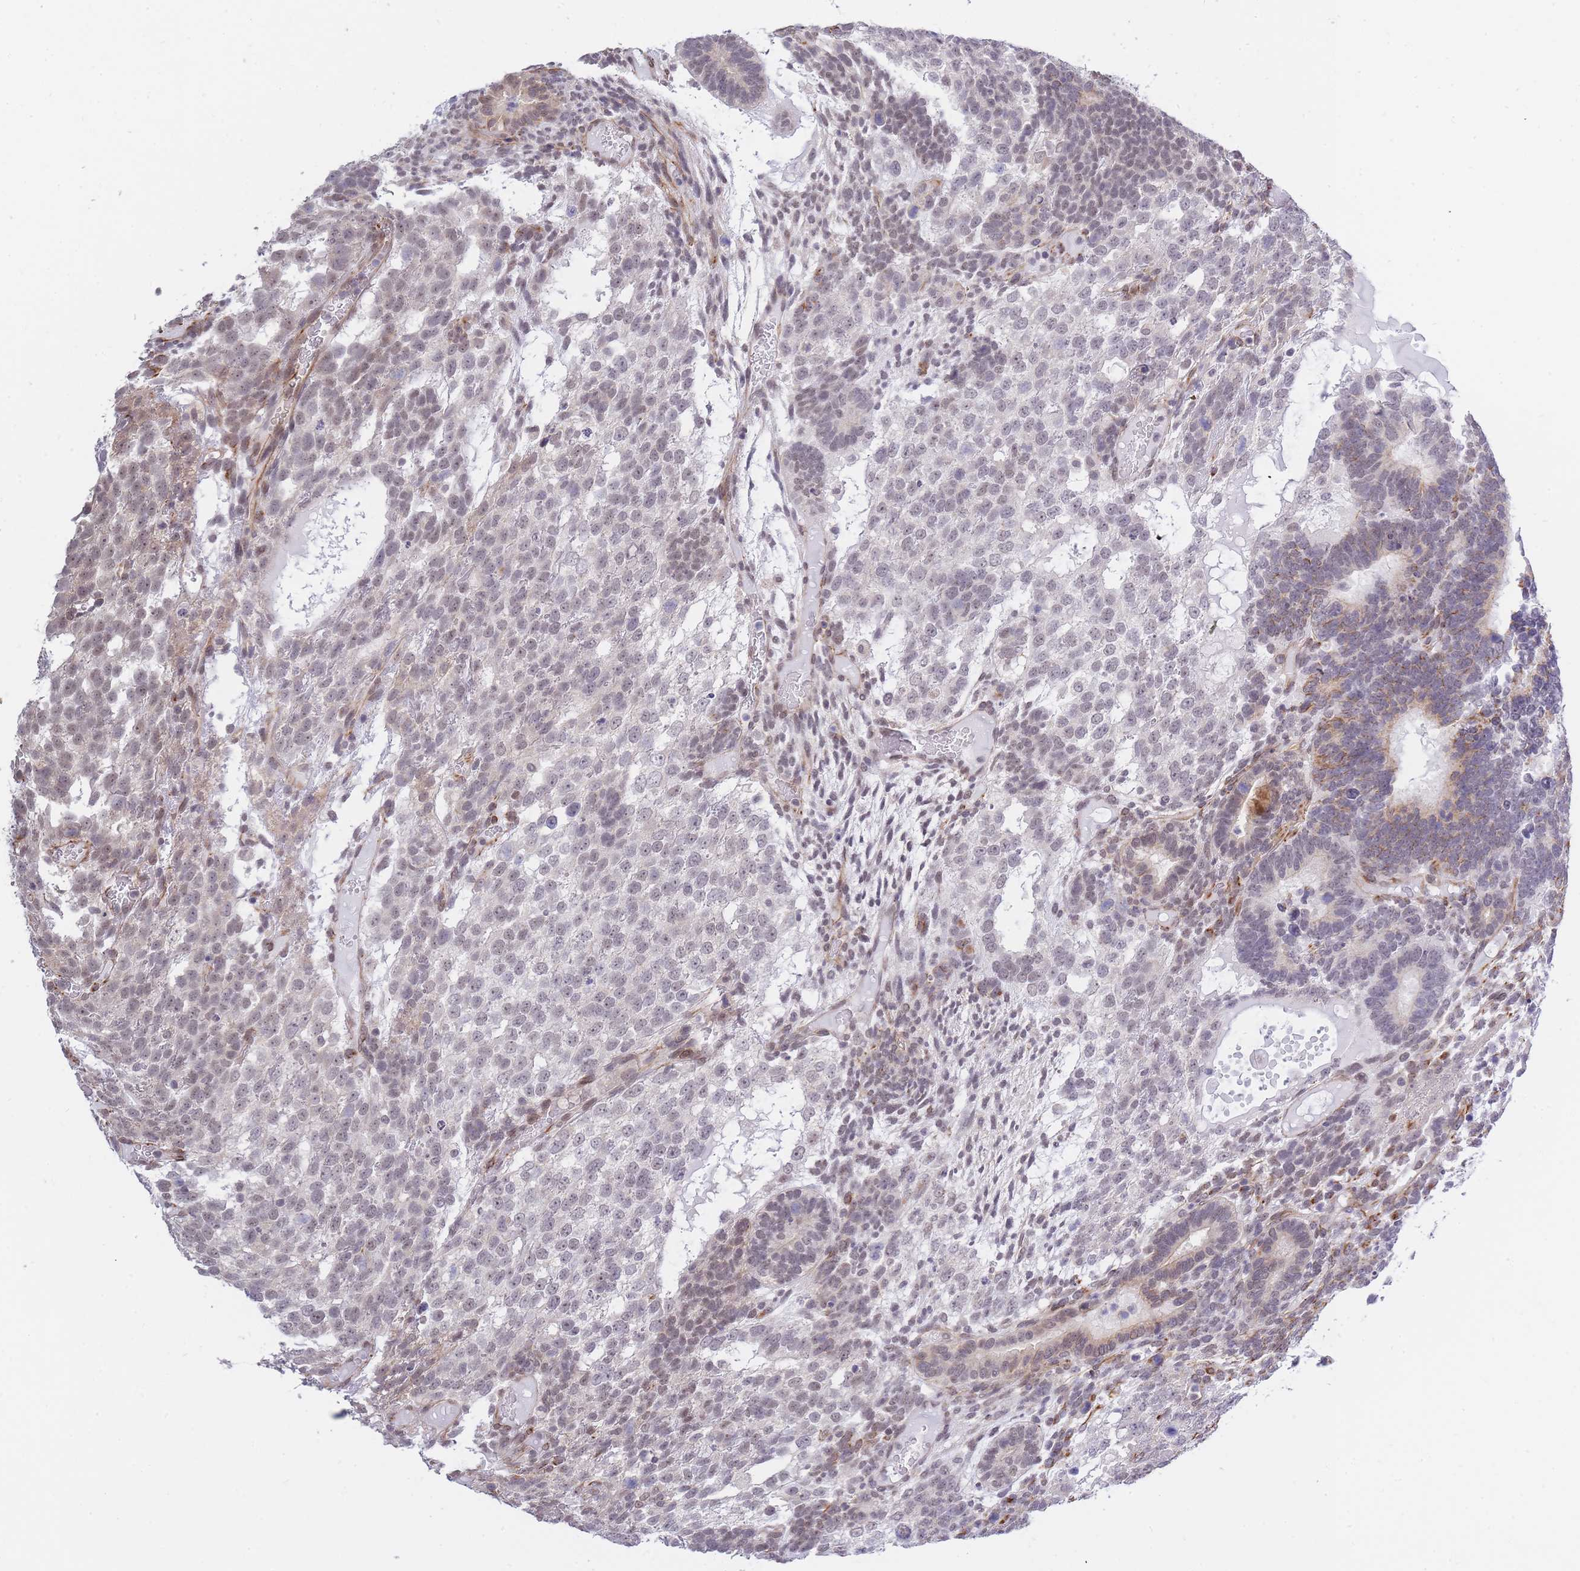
{"staining": {"intensity": "weak", "quantity": "<25%", "location": "cytoplasmic/membranous"}, "tissue": "testis cancer", "cell_type": "Tumor cells", "image_type": "cancer", "snomed": [{"axis": "morphology", "description": "Carcinoma, Embryonal, NOS"}, {"axis": "topography", "description": "Testis"}], "caption": "Immunohistochemistry of testis cancer reveals no expression in tumor cells. (Stains: DAB immunohistochemistry with hematoxylin counter stain, Microscopy: brightfield microscopy at high magnification).", "gene": "C19orf25", "patient": {"sex": "male", "age": 23}}